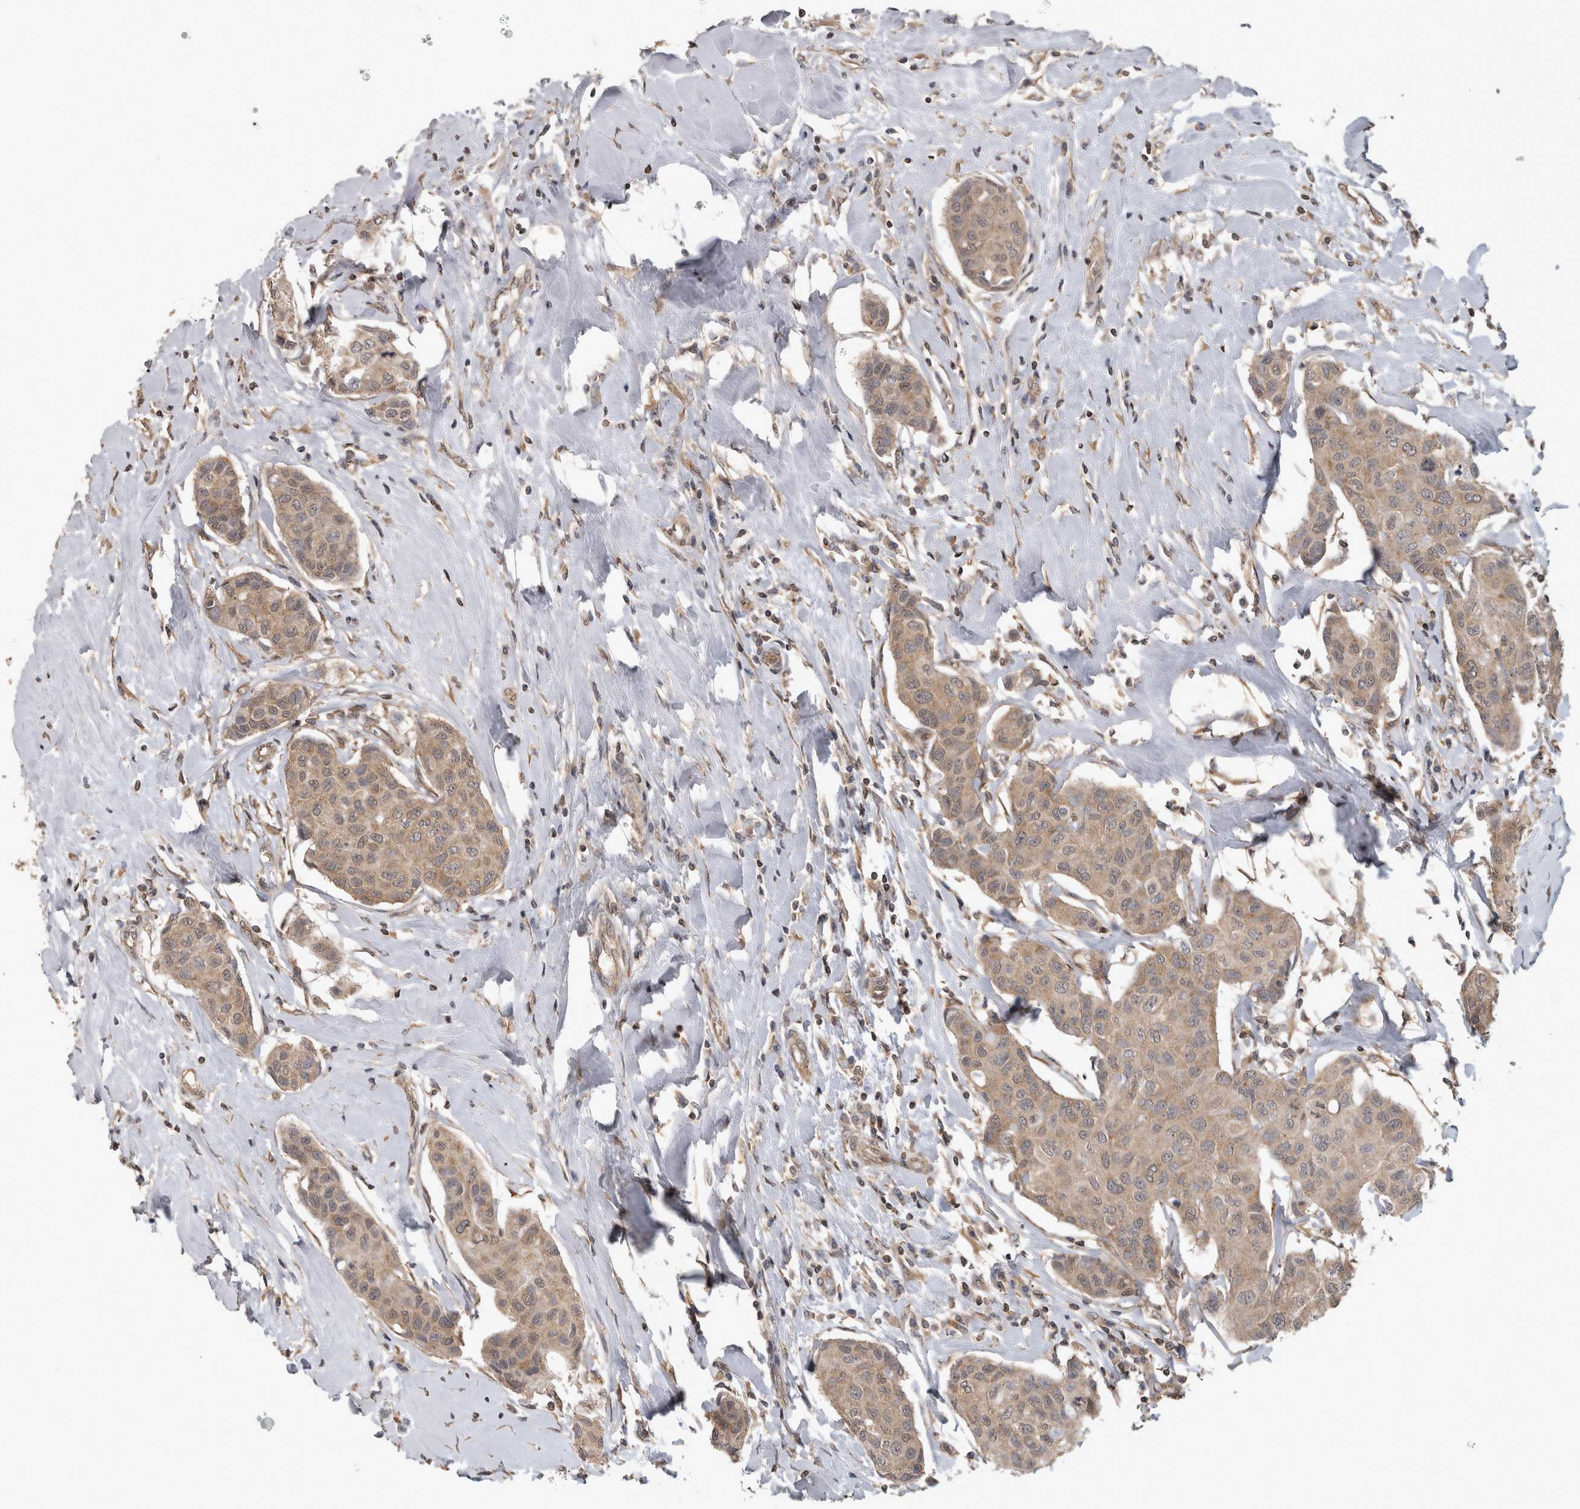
{"staining": {"intensity": "weak", "quantity": ">75%", "location": "cytoplasmic/membranous"}, "tissue": "breast cancer", "cell_type": "Tumor cells", "image_type": "cancer", "snomed": [{"axis": "morphology", "description": "Duct carcinoma"}, {"axis": "topography", "description": "Breast"}], "caption": "The immunohistochemical stain shows weak cytoplasmic/membranous expression in tumor cells of breast cancer (infiltrating ductal carcinoma) tissue. Nuclei are stained in blue.", "gene": "ATXN2", "patient": {"sex": "female", "age": 80}}